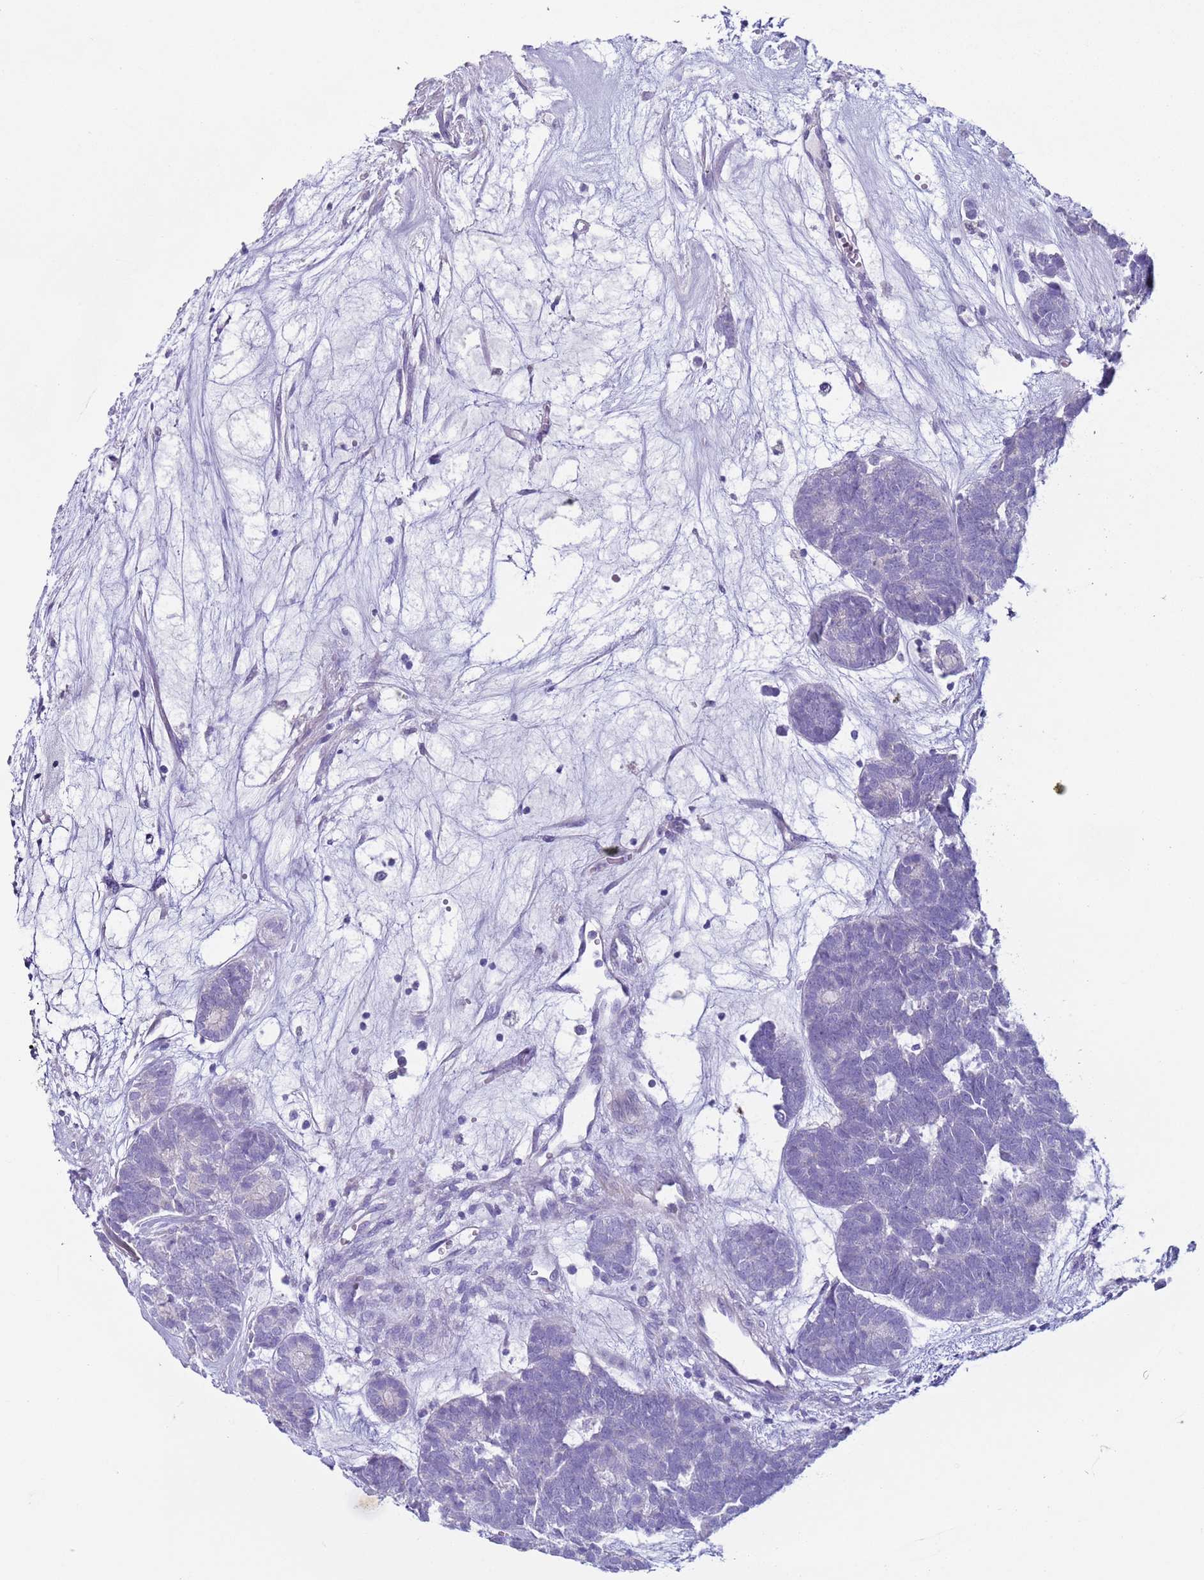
{"staining": {"intensity": "negative", "quantity": "none", "location": "none"}, "tissue": "head and neck cancer", "cell_type": "Tumor cells", "image_type": "cancer", "snomed": [{"axis": "morphology", "description": "Adenocarcinoma, NOS"}, {"axis": "topography", "description": "Head-Neck"}], "caption": "This is a micrograph of immunohistochemistry staining of adenocarcinoma (head and neck), which shows no positivity in tumor cells.", "gene": "NPAP1", "patient": {"sex": "female", "age": 81}}